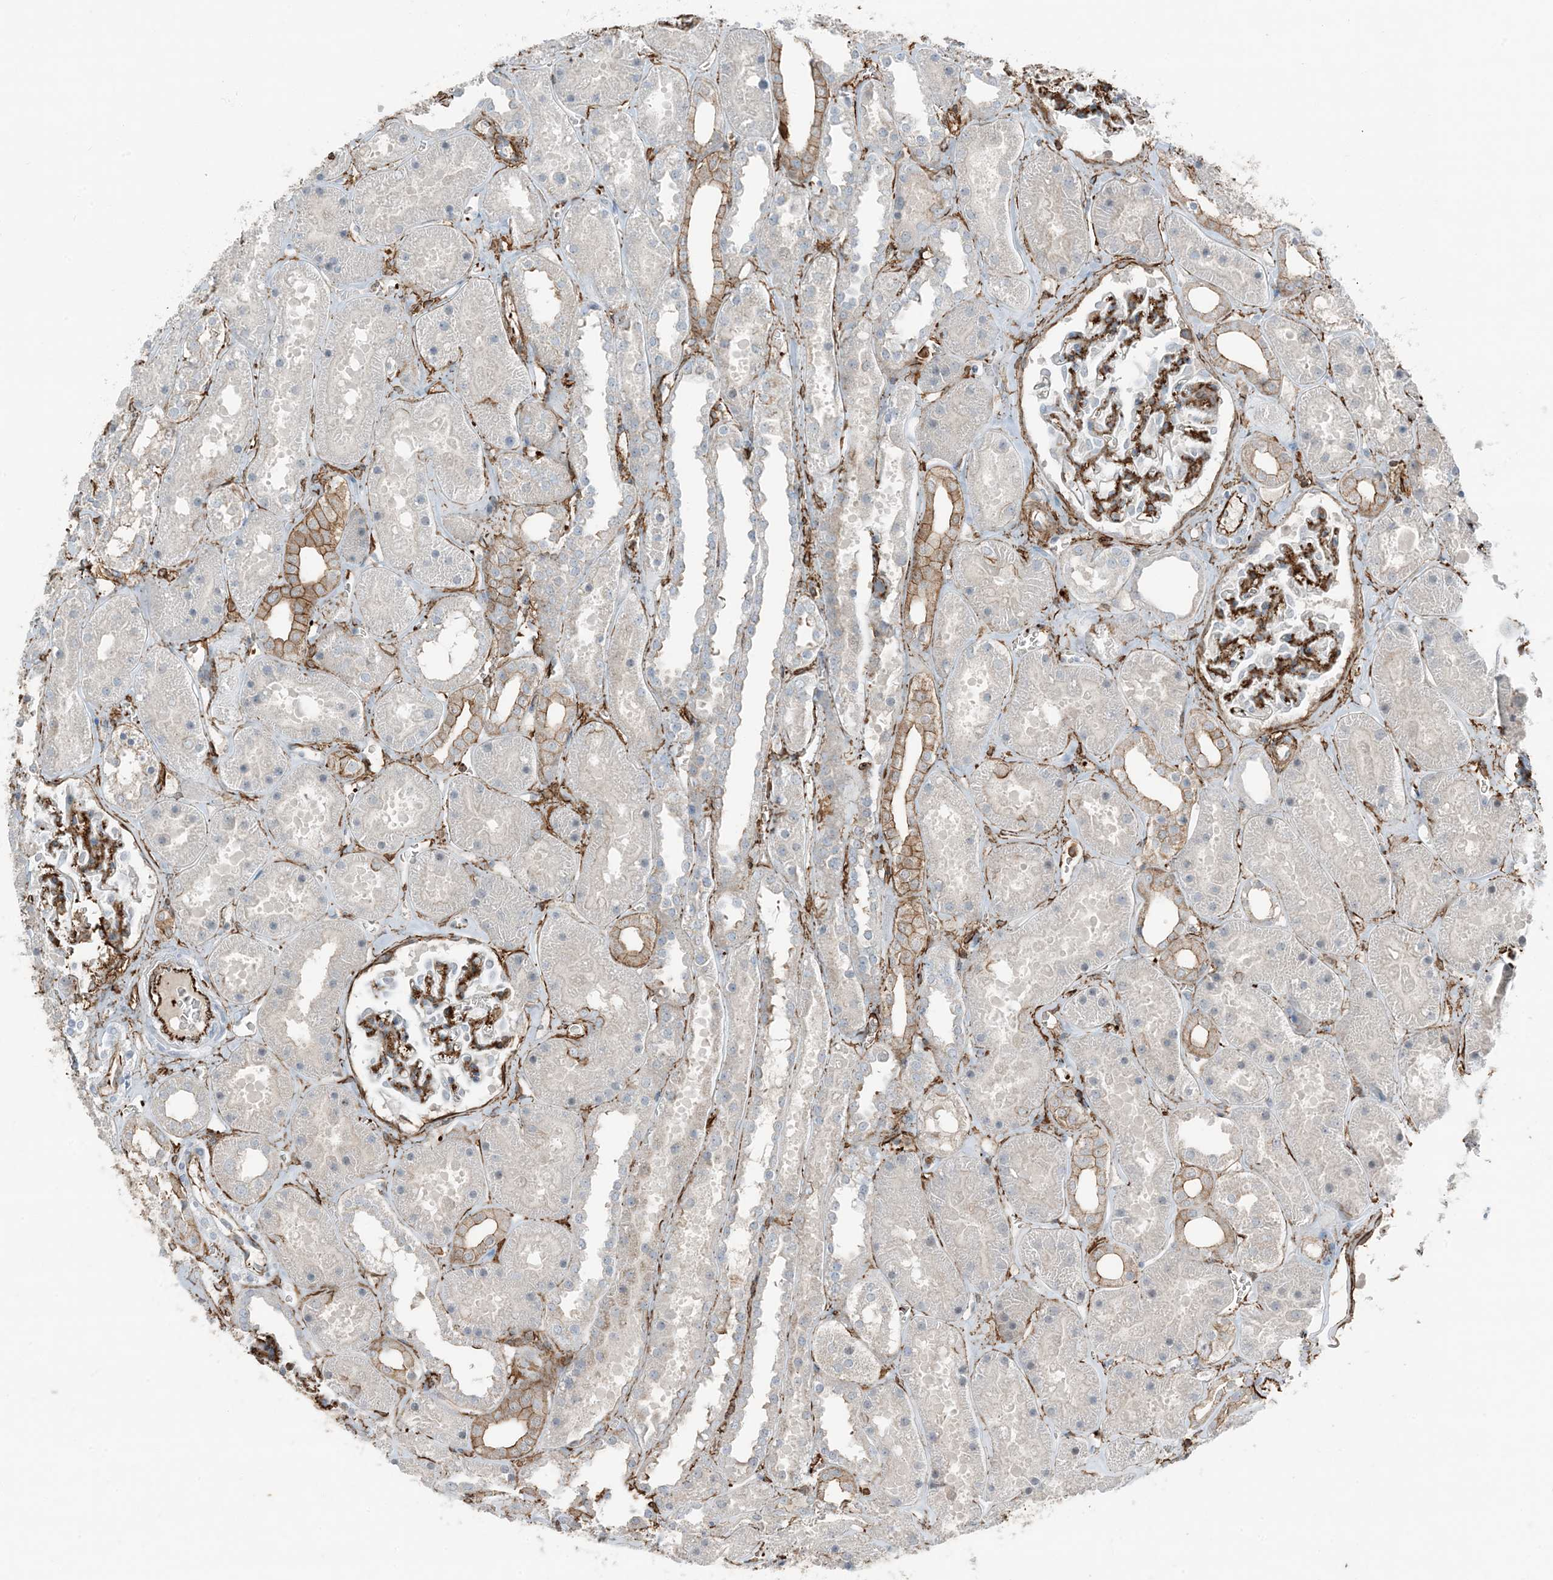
{"staining": {"intensity": "strong", "quantity": "25%-75%", "location": "cytoplasmic/membranous"}, "tissue": "kidney", "cell_type": "Cells in glomeruli", "image_type": "normal", "snomed": [{"axis": "morphology", "description": "Normal tissue, NOS"}, {"axis": "topography", "description": "Kidney"}], "caption": "High-power microscopy captured an immunohistochemistry image of unremarkable kidney, revealing strong cytoplasmic/membranous staining in approximately 25%-75% of cells in glomeruli. The protein is stained brown, and the nuclei are stained in blue (DAB (3,3'-diaminobenzidine) IHC with brightfield microscopy, high magnification).", "gene": "APOBEC3C", "patient": {"sex": "female", "age": 41}}